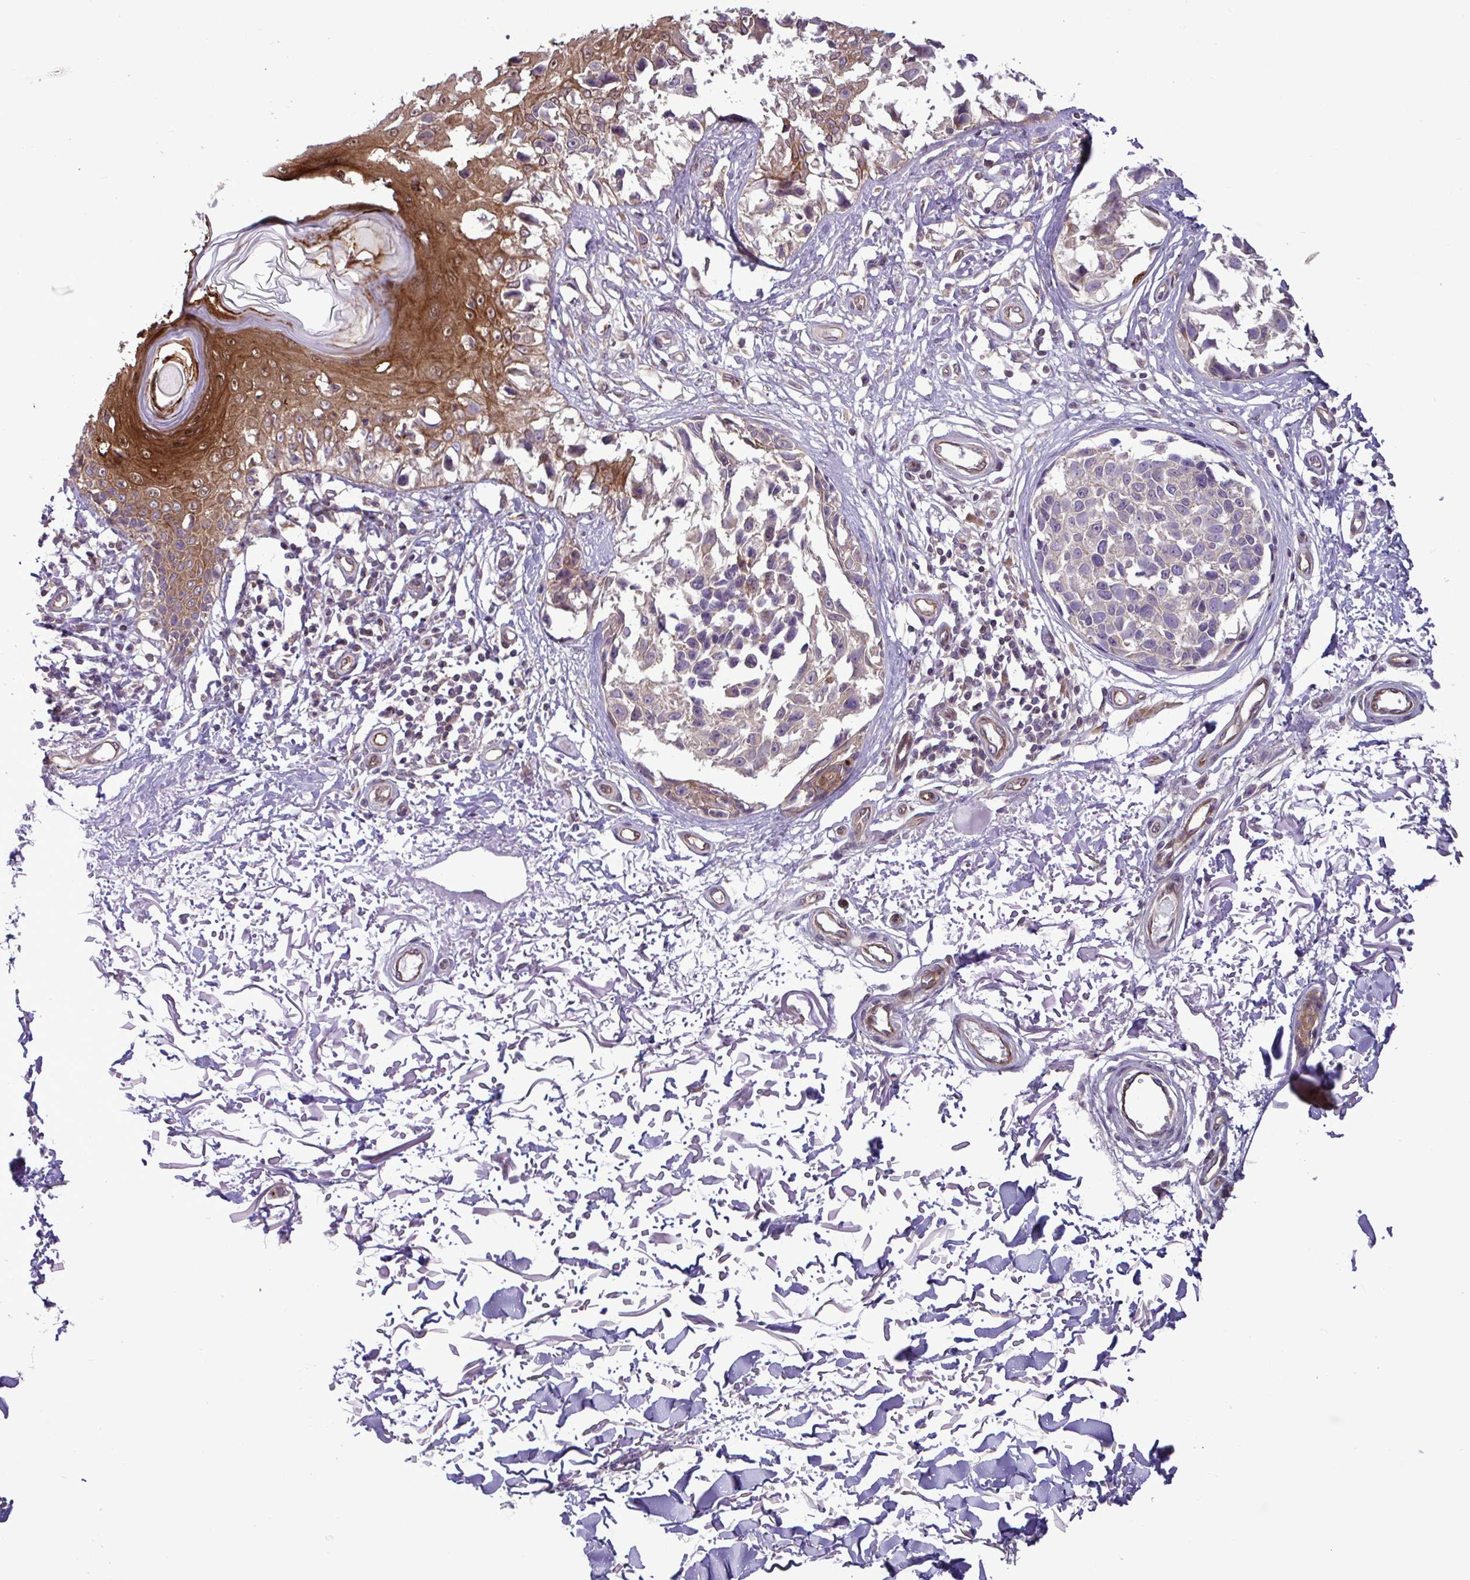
{"staining": {"intensity": "negative", "quantity": "none", "location": "none"}, "tissue": "melanoma", "cell_type": "Tumor cells", "image_type": "cancer", "snomed": [{"axis": "morphology", "description": "Malignant melanoma, NOS"}, {"axis": "topography", "description": "Skin"}], "caption": "A histopathology image of melanoma stained for a protein displays no brown staining in tumor cells.", "gene": "GLTP", "patient": {"sex": "male", "age": 73}}